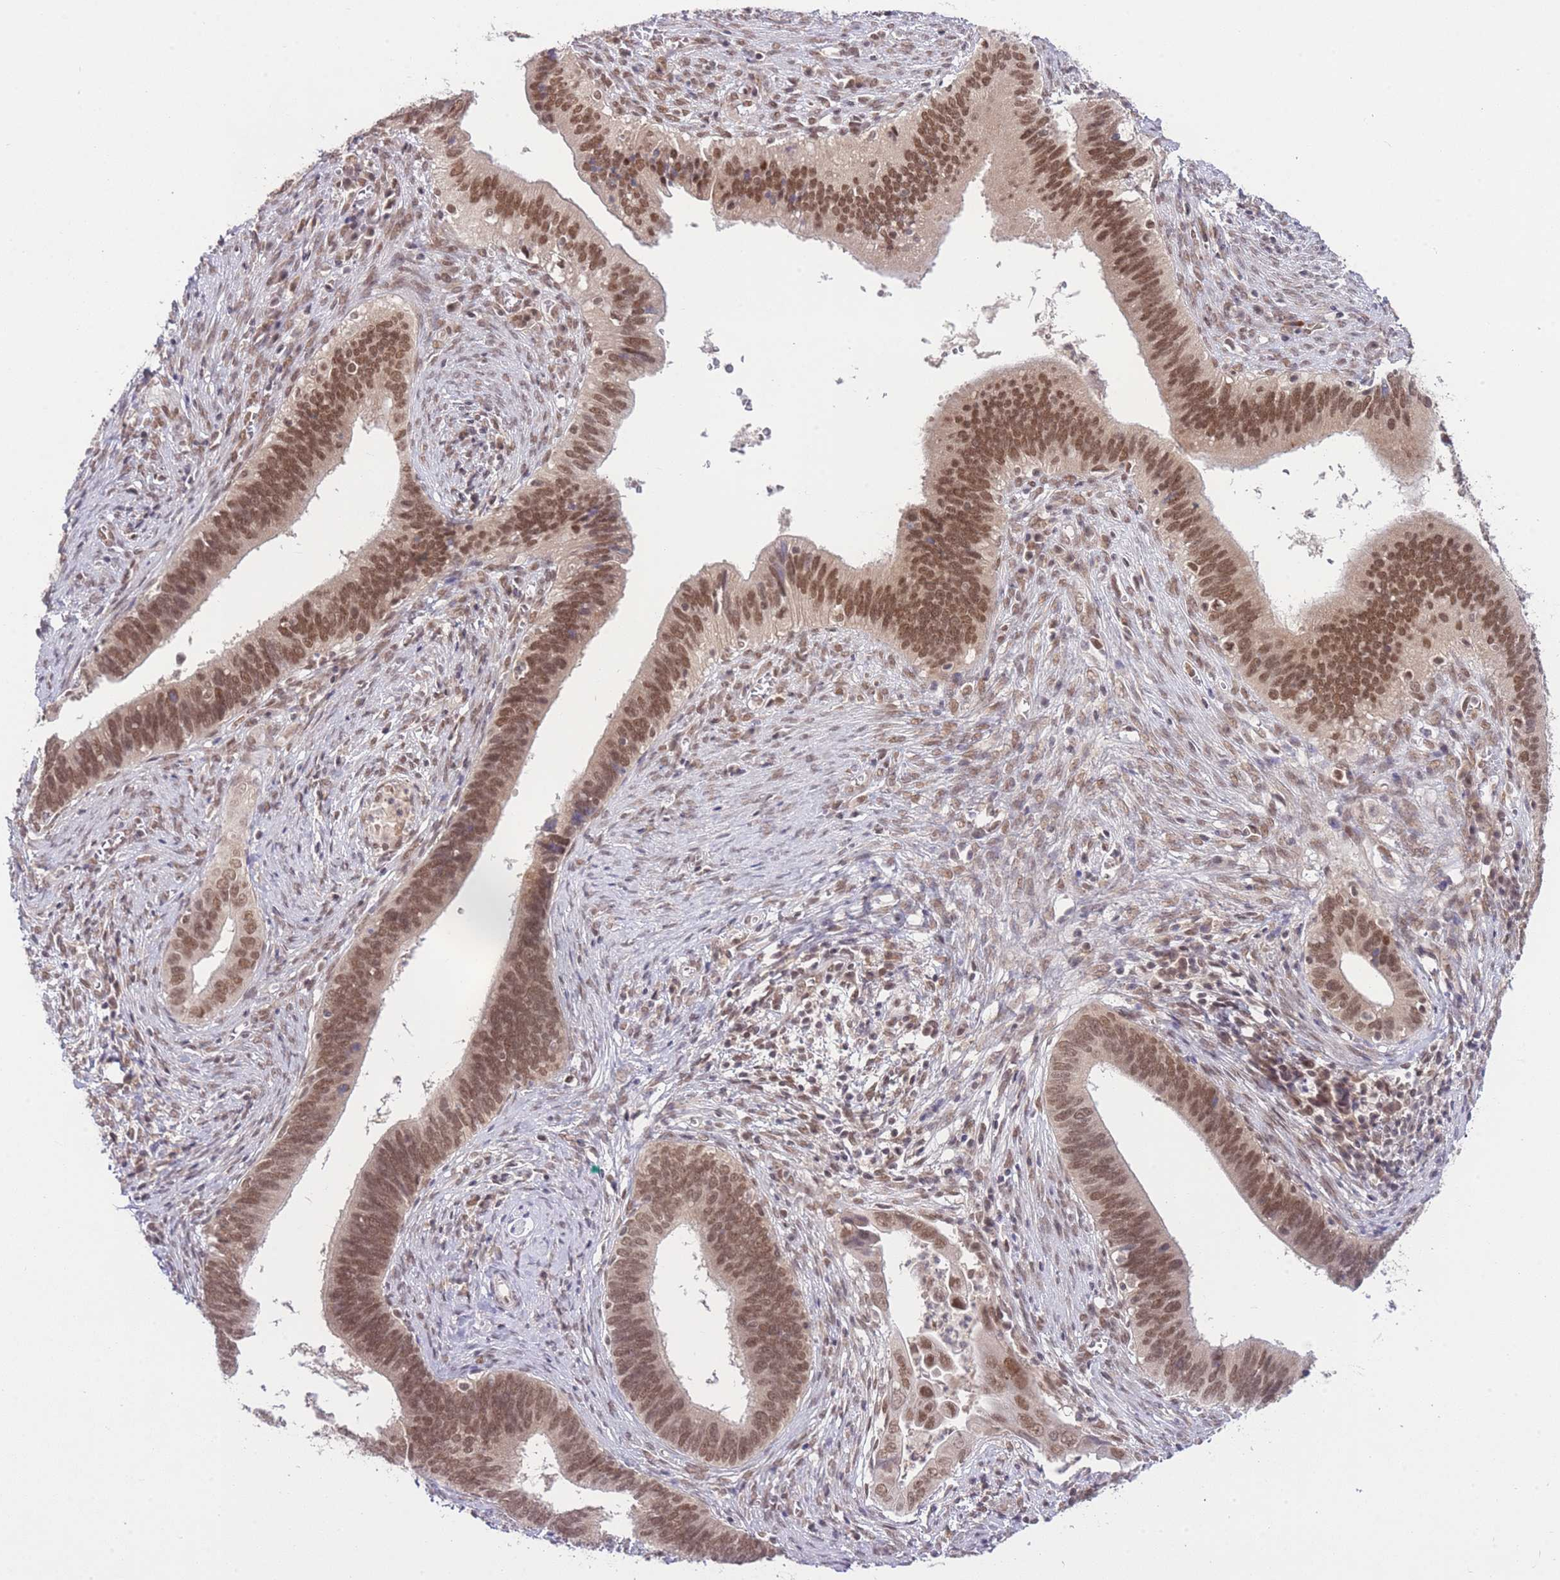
{"staining": {"intensity": "moderate", "quantity": ">75%", "location": "nuclear"}, "tissue": "cervical cancer", "cell_type": "Tumor cells", "image_type": "cancer", "snomed": [{"axis": "morphology", "description": "Adenocarcinoma, NOS"}, {"axis": "topography", "description": "Cervix"}], "caption": "Protein staining by IHC reveals moderate nuclear positivity in about >75% of tumor cells in adenocarcinoma (cervical). (IHC, brightfield microscopy, high magnification).", "gene": "TMED3", "patient": {"sex": "female", "age": 42}}